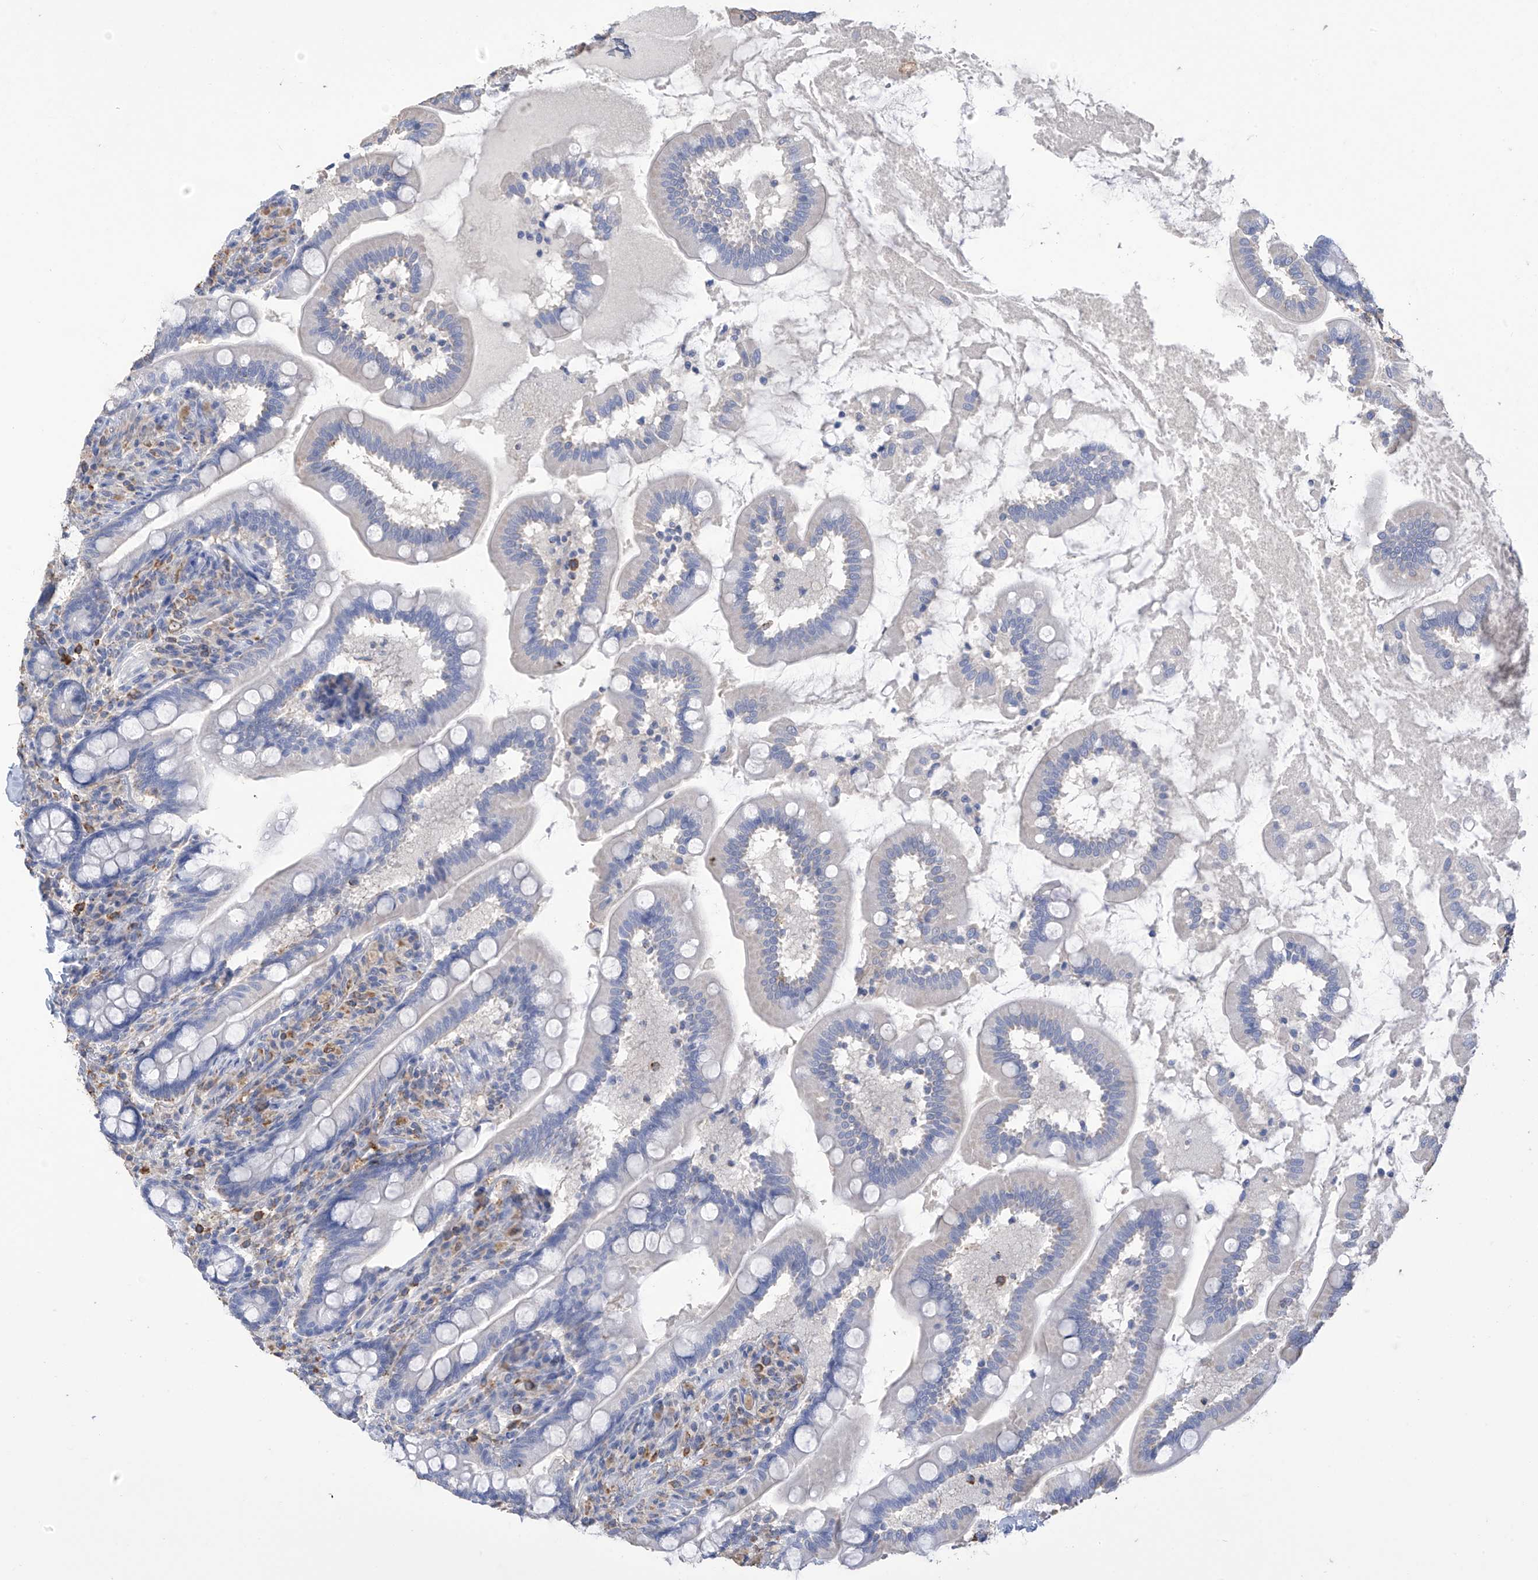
{"staining": {"intensity": "negative", "quantity": "none", "location": "none"}, "tissue": "small intestine", "cell_type": "Glandular cells", "image_type": "normal", "snomed": [{"axis": "morphology", "description": "Normal tissue, NOS"}, {"axis": "topography", "description": "Small intestine"}], "caption": "Immunohistochemical staining of benign small intestine shows no significant positivity in glandular cells. (Brightfield microscopy of DAB IHC at high magnification).", "gene": "OGT", "patient": {"sex": "female", "age": 64}}